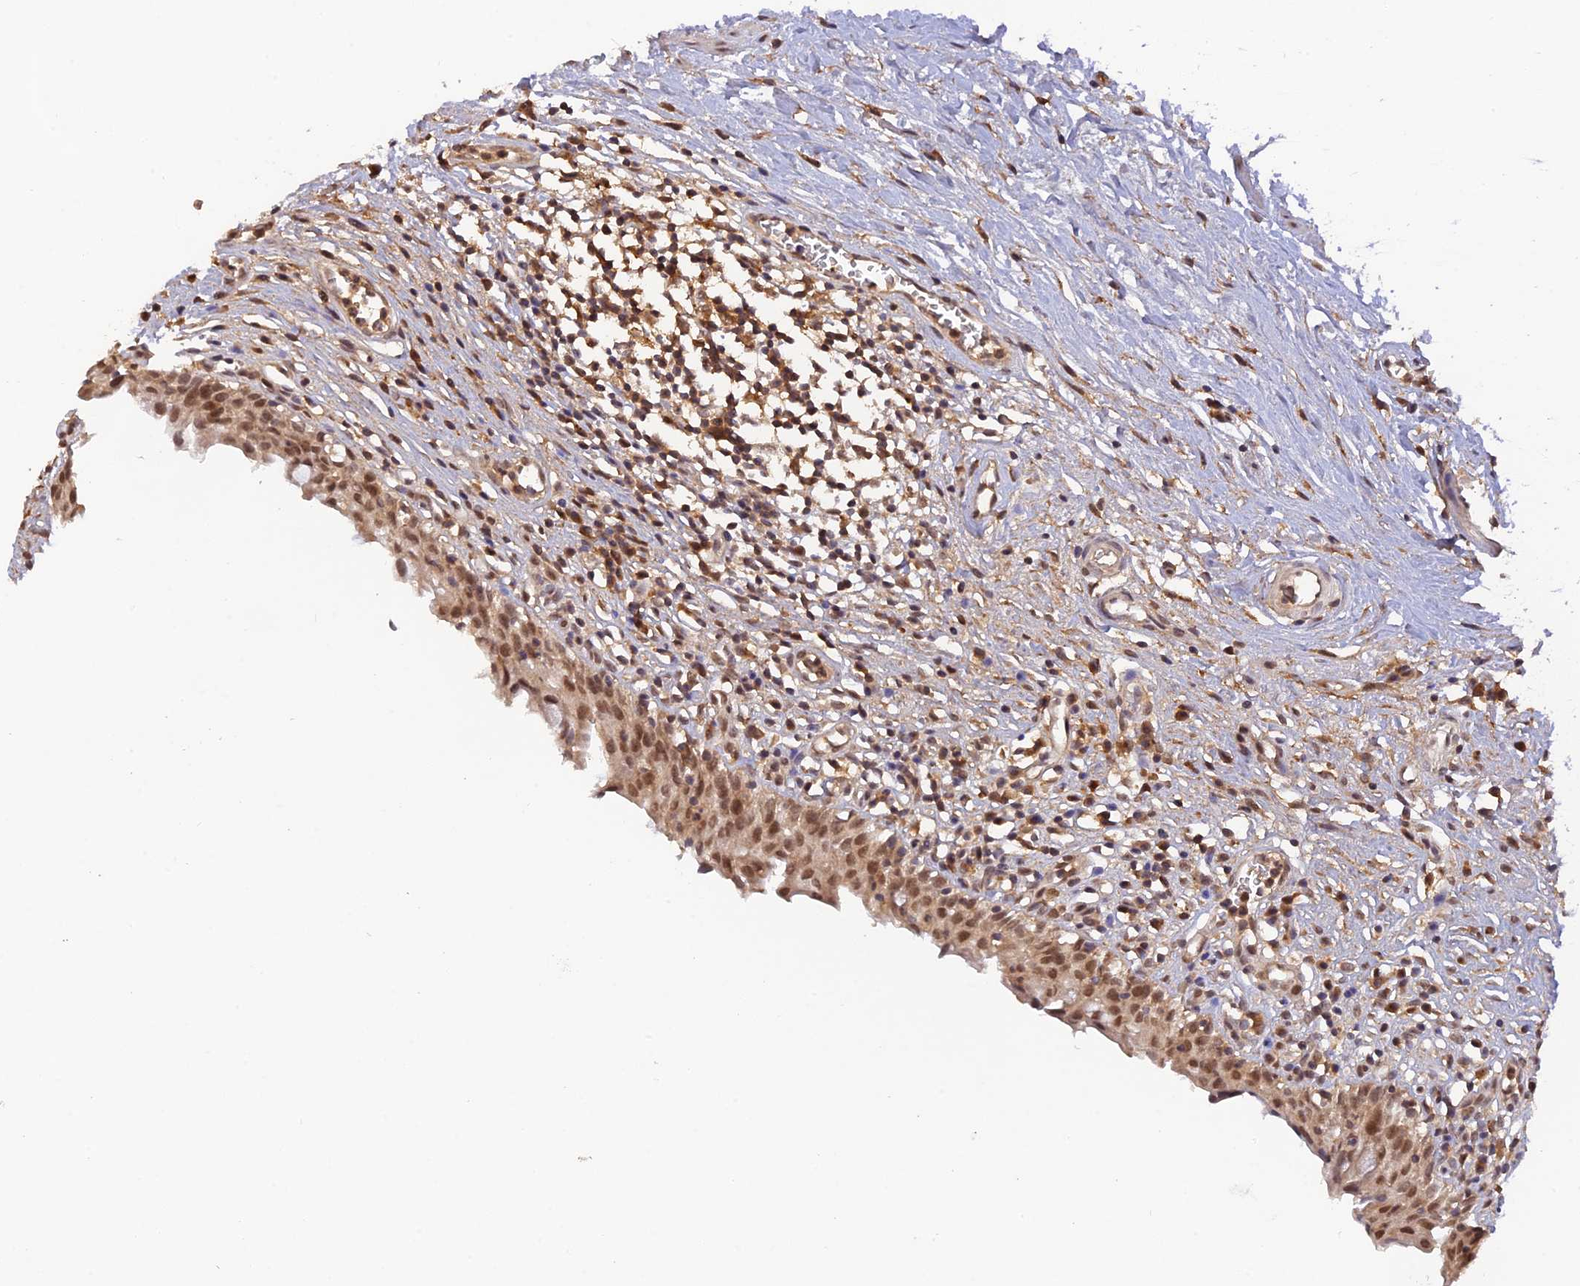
{"staining": {"intensity": "moderate", "quantity": ">75%", "location": "cytoplasmic/membranous,nuclear"}, "tissue": "urinary bladder", "cell_type": "Urothelial cells", "image_type": "normal", "snomed": [{"axis": "morphology", "description": "Normal tissue, NOS"}, {"axis": "morphology", "description": "Inflammation, NOS"}, {"axis": "topography", "description": "Urinary bladder"}], "caption": "Urinary bladder stained with IHC demonstrates moderate cytoplasmic/membranous,nuclear positivity in approximately >75% of urothelial cells.", "gene": "ZNF436", "patient": {"sex": "male", "age": 63}}